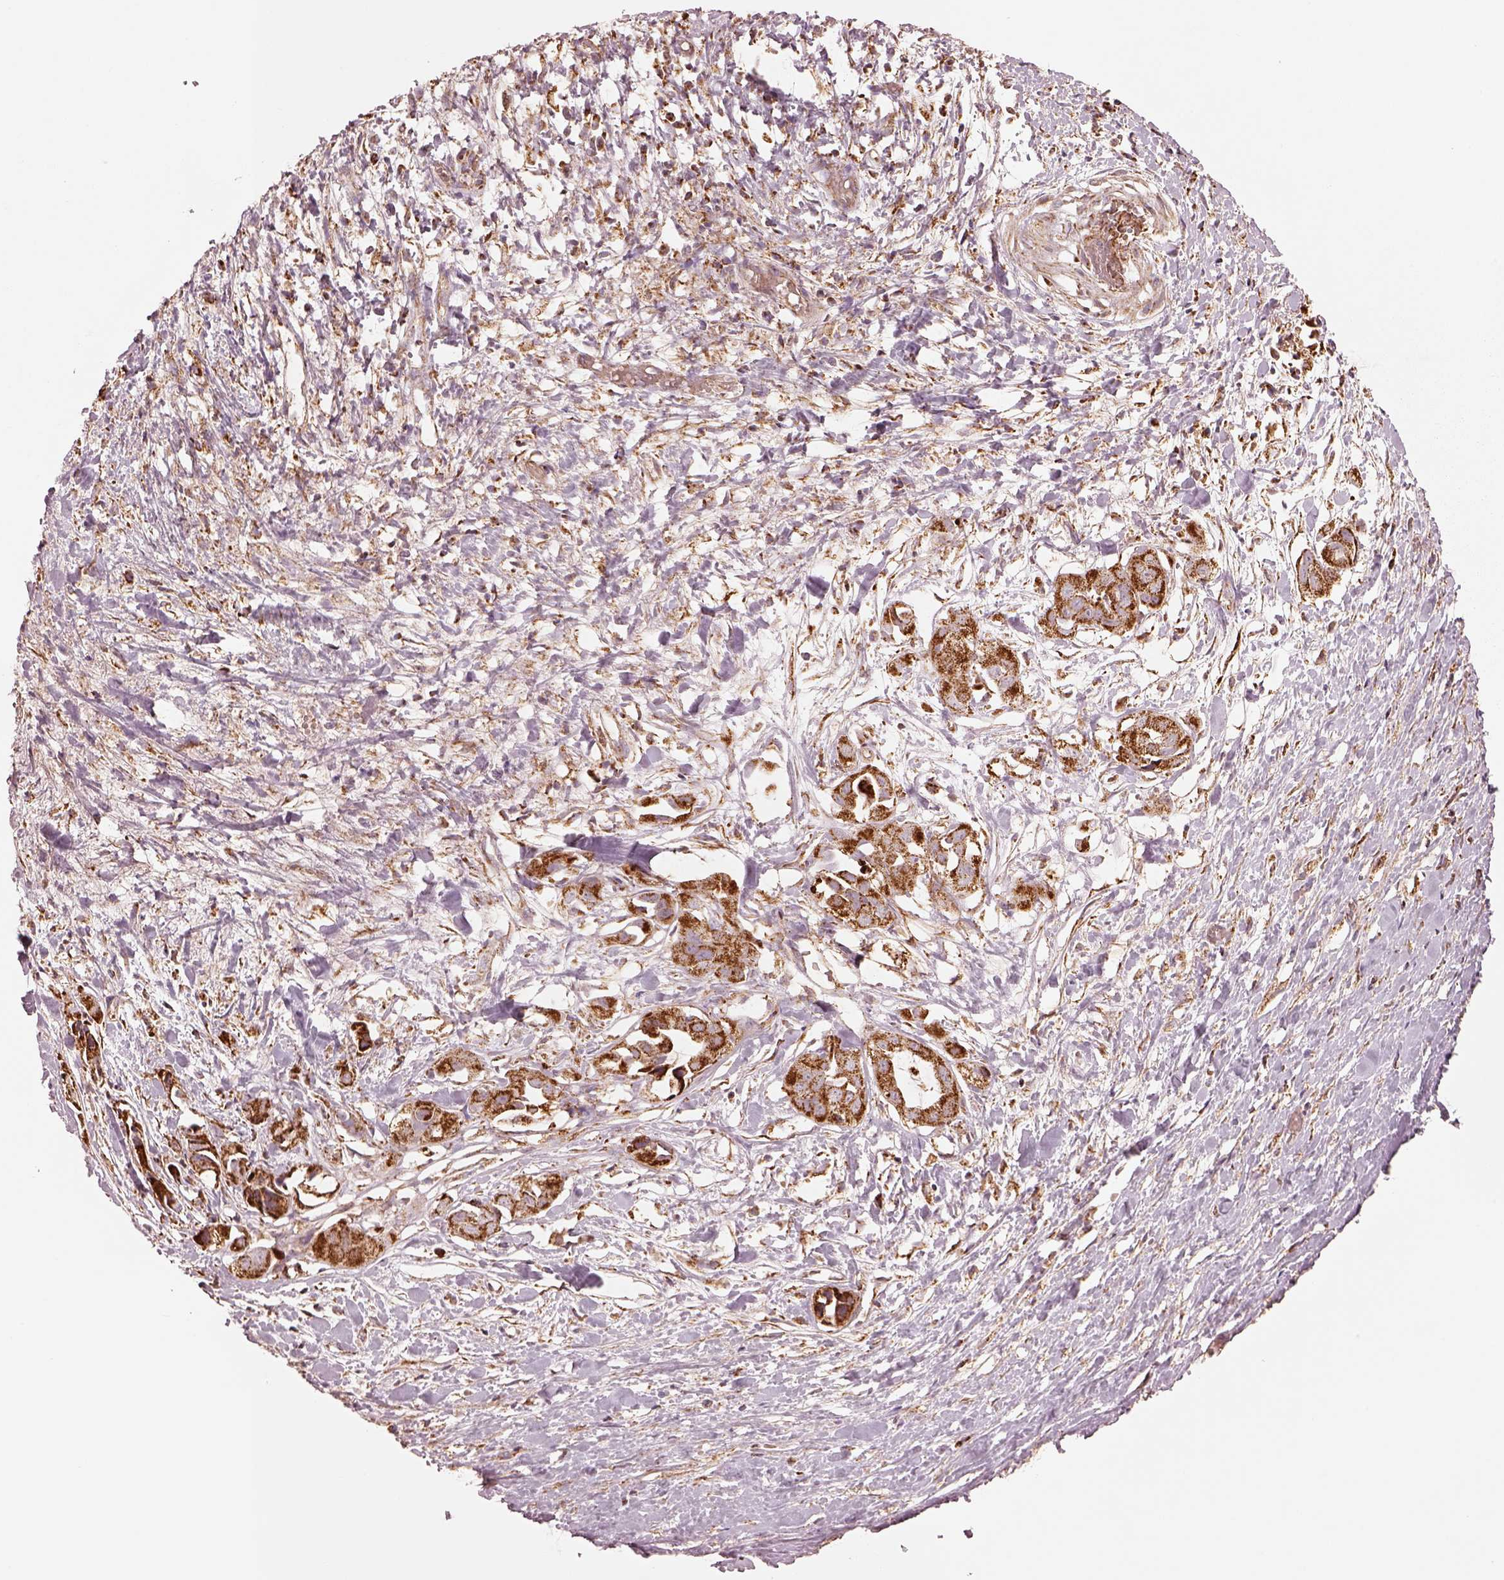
{"staining": {"intensity": "strong", "quantity": ">75%", "location": "cytoplasmic/membranous"}, "tissue": "liver cancer", "cell_type": "Tumor cells", "image_type": "cancer", "snomed": [{"axis": "morphology", "description": "Cholangiocarcinoma"}, {"axis": "topography", "description": "Liver"}], "caption": "Protein expression analysis of human cholangiocarcinoma (liver) reveals strong cytoplasmic/membranous expression in about >75% of tumor cells.", "gene": "SEL1L3", "patient": {"sex": "female", "age": 52}}